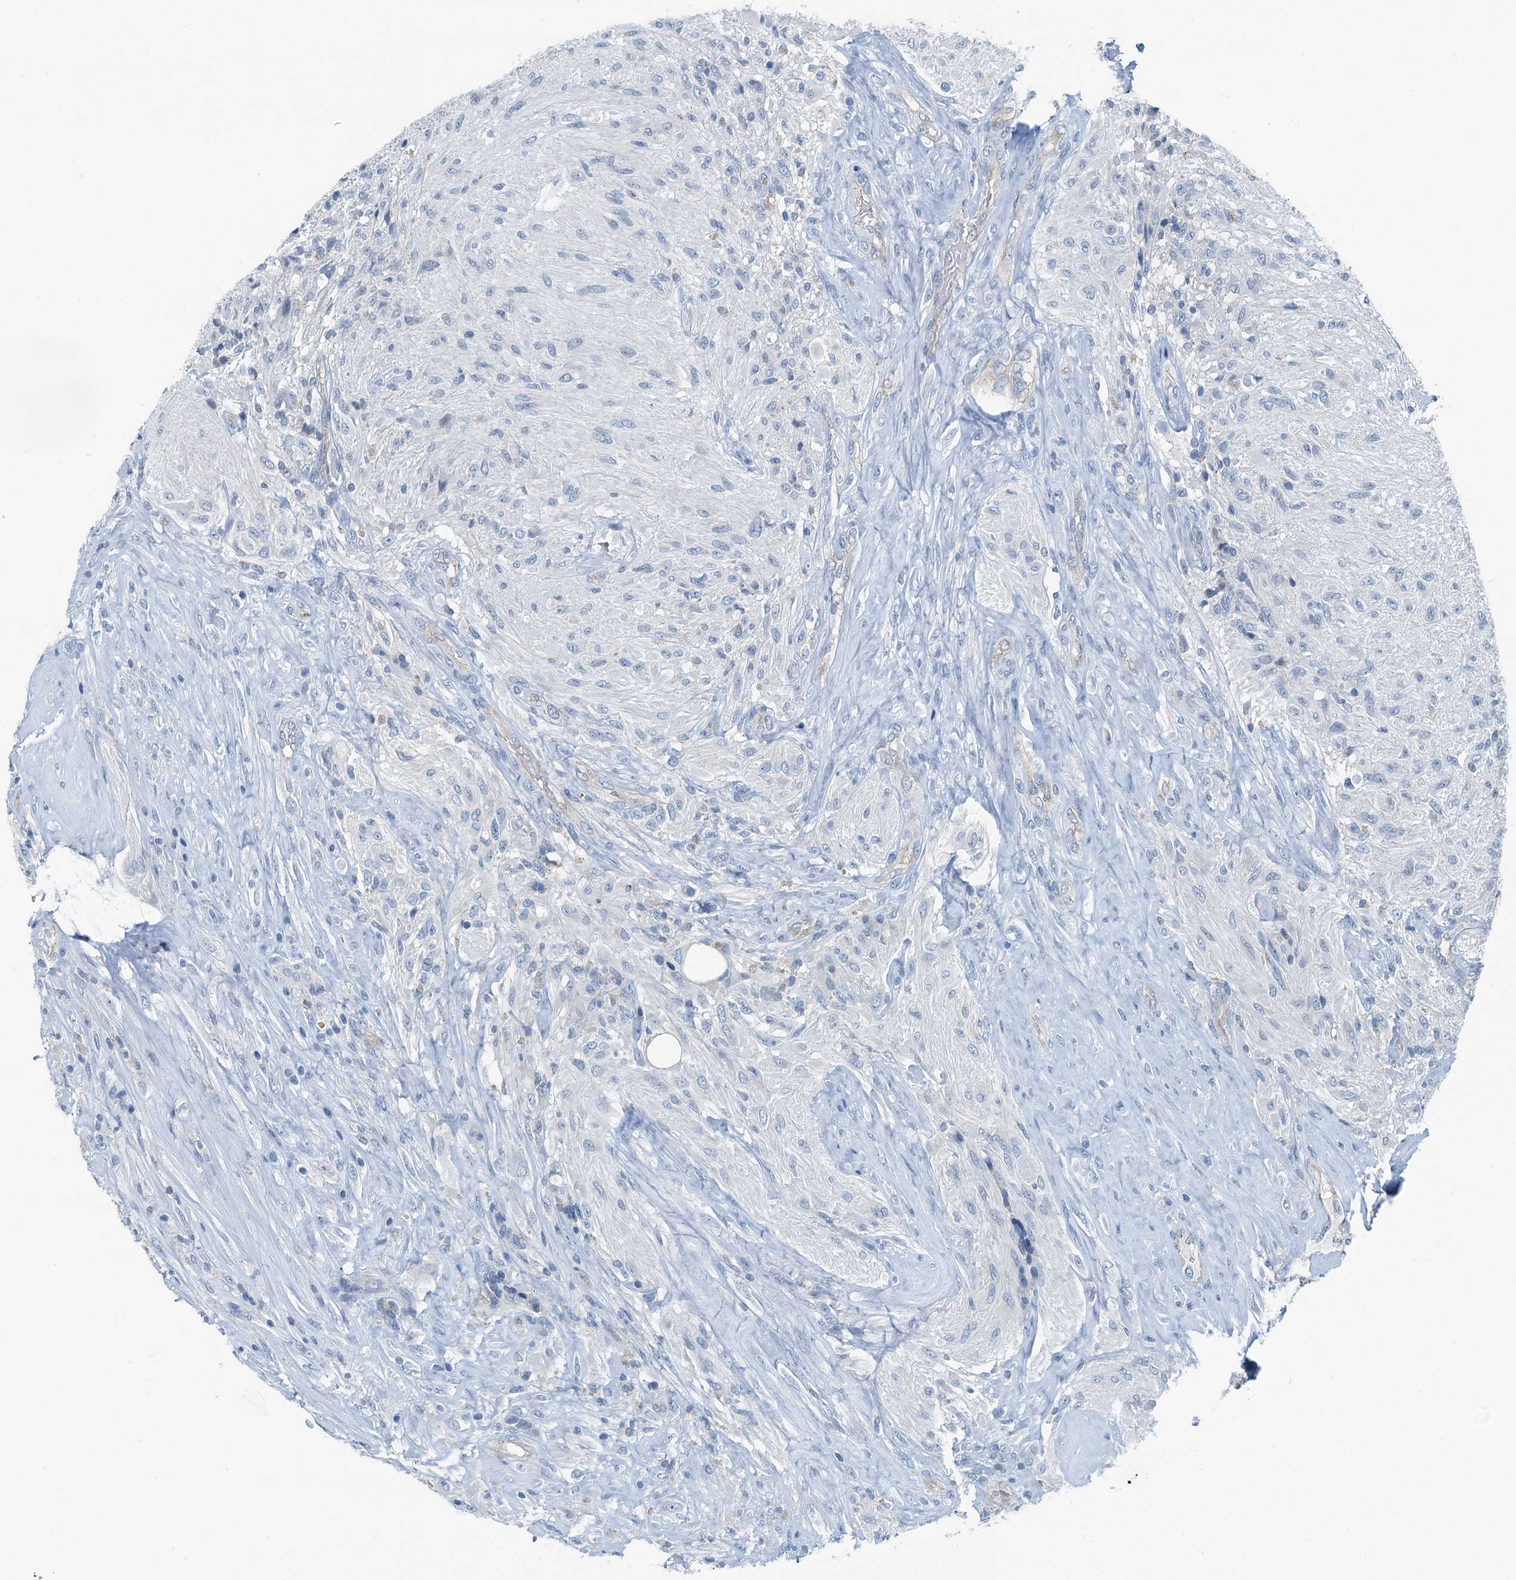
{"staining": {"intensity": "negative", "quantity": "none", "location": "none"}, "tissue": "glioma", "cell_type": "Tumor cells", "image_type": "cancer", "snomed": [{"axis": "morphology", "description": "Glioma, malignant, High grade"}, {"axis": "topography", "description": "Brain"}], "caption": "Immunohistochemistry (IHC) histopathology image of high-grade glioma (malignant) stained for a protein (brown), which shows no staining in tumor cells.", "gene": "GFOD2", "patient": {"sex": "male", "age": 56}}